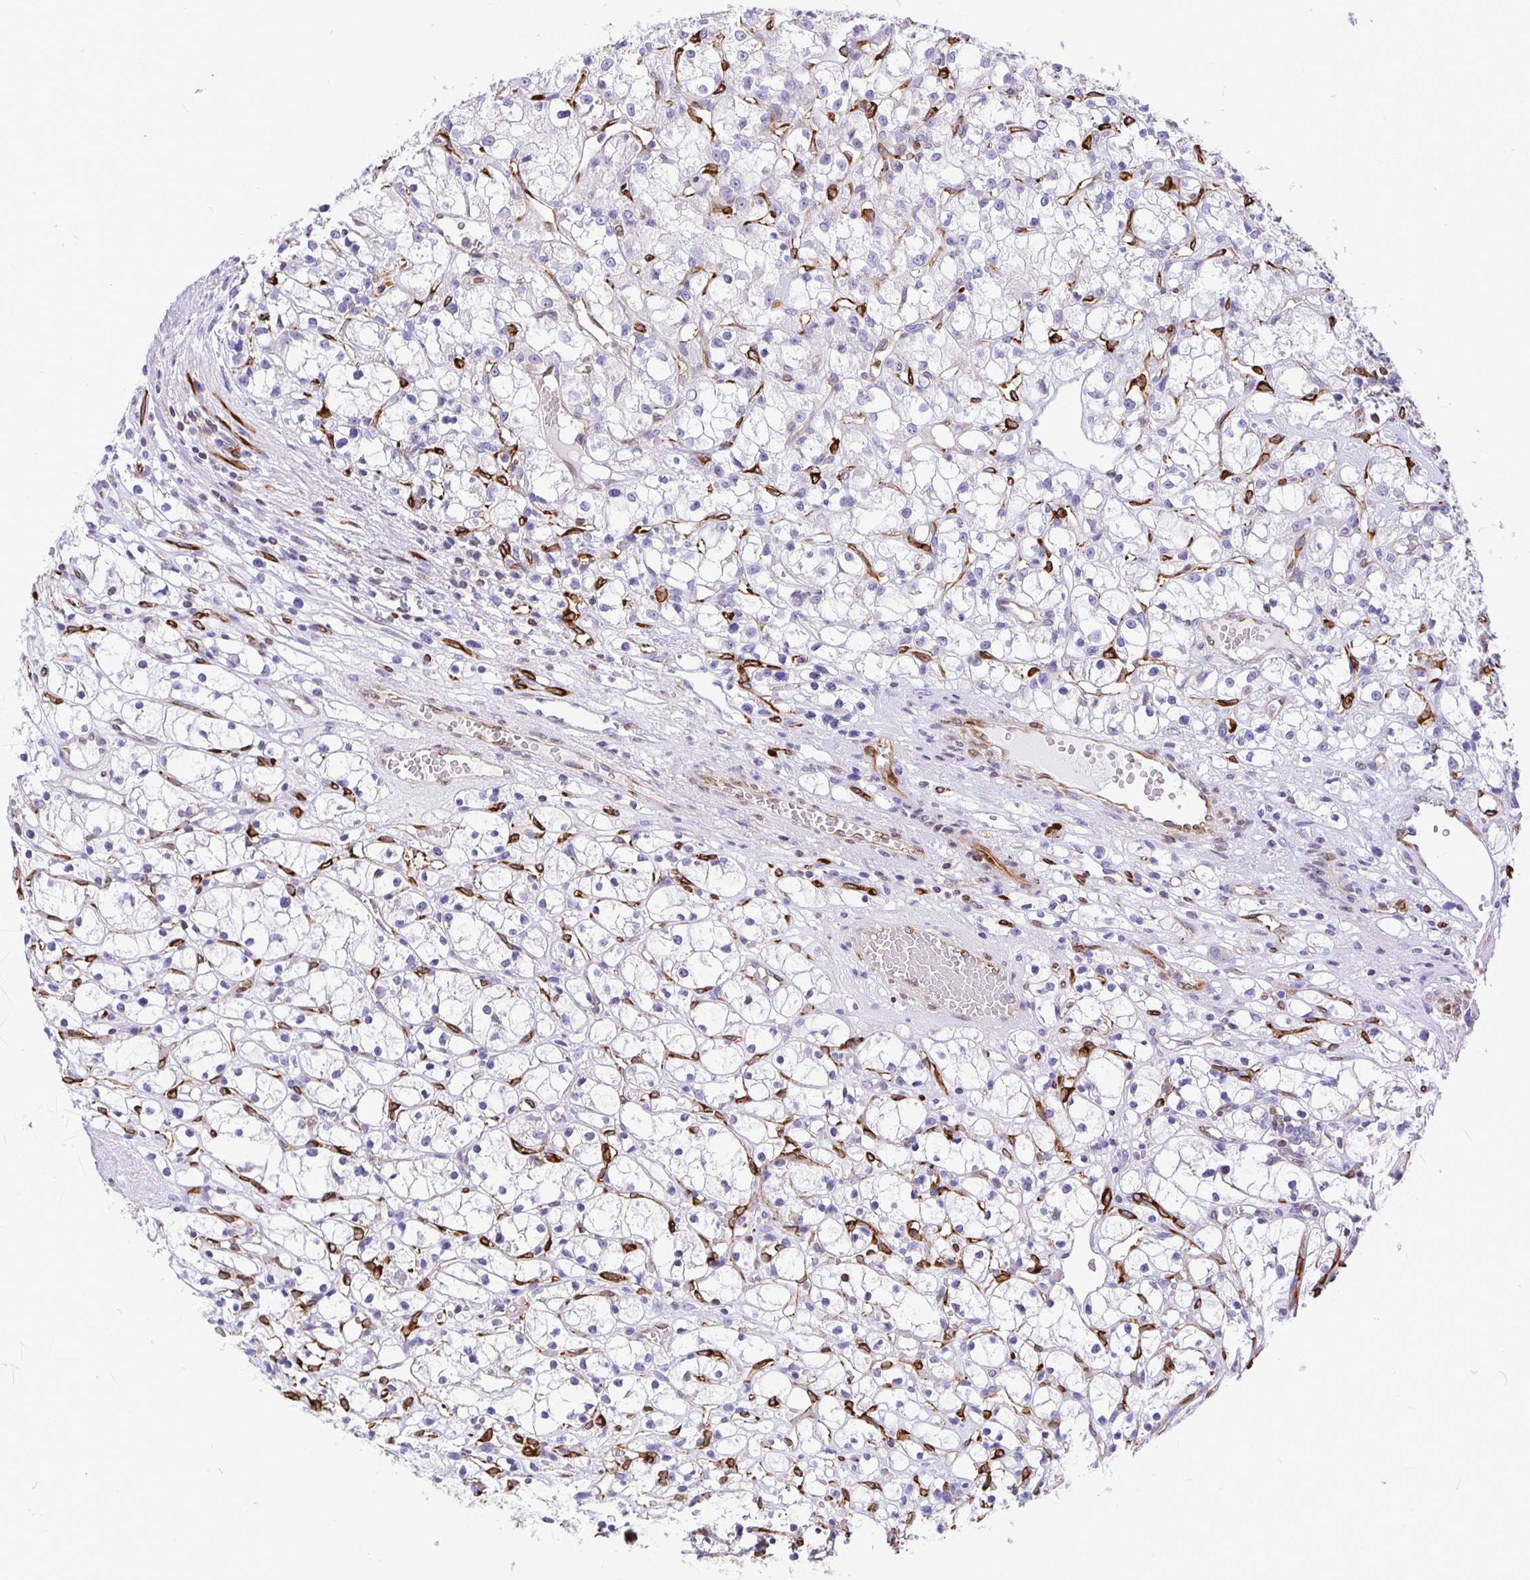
{"staining": {"intensity": "negative", "quantity": "none", "location": "none"}, "tissue": "renal cancer", "cell_type": "Tumor cells", "image_type": "cancer", "snomed": [{"axis": "morphology", "description": "Adenocarcinoma, NOS"}, {"axis": "topography", "description": "Kidney"}], "caption": "Renal adenocarcinoma was stained to show a protein in brown. There is no significant expression in tumor cells.", "gene": "TP53I11", "patient": {"sex": "female", "age": 59}}